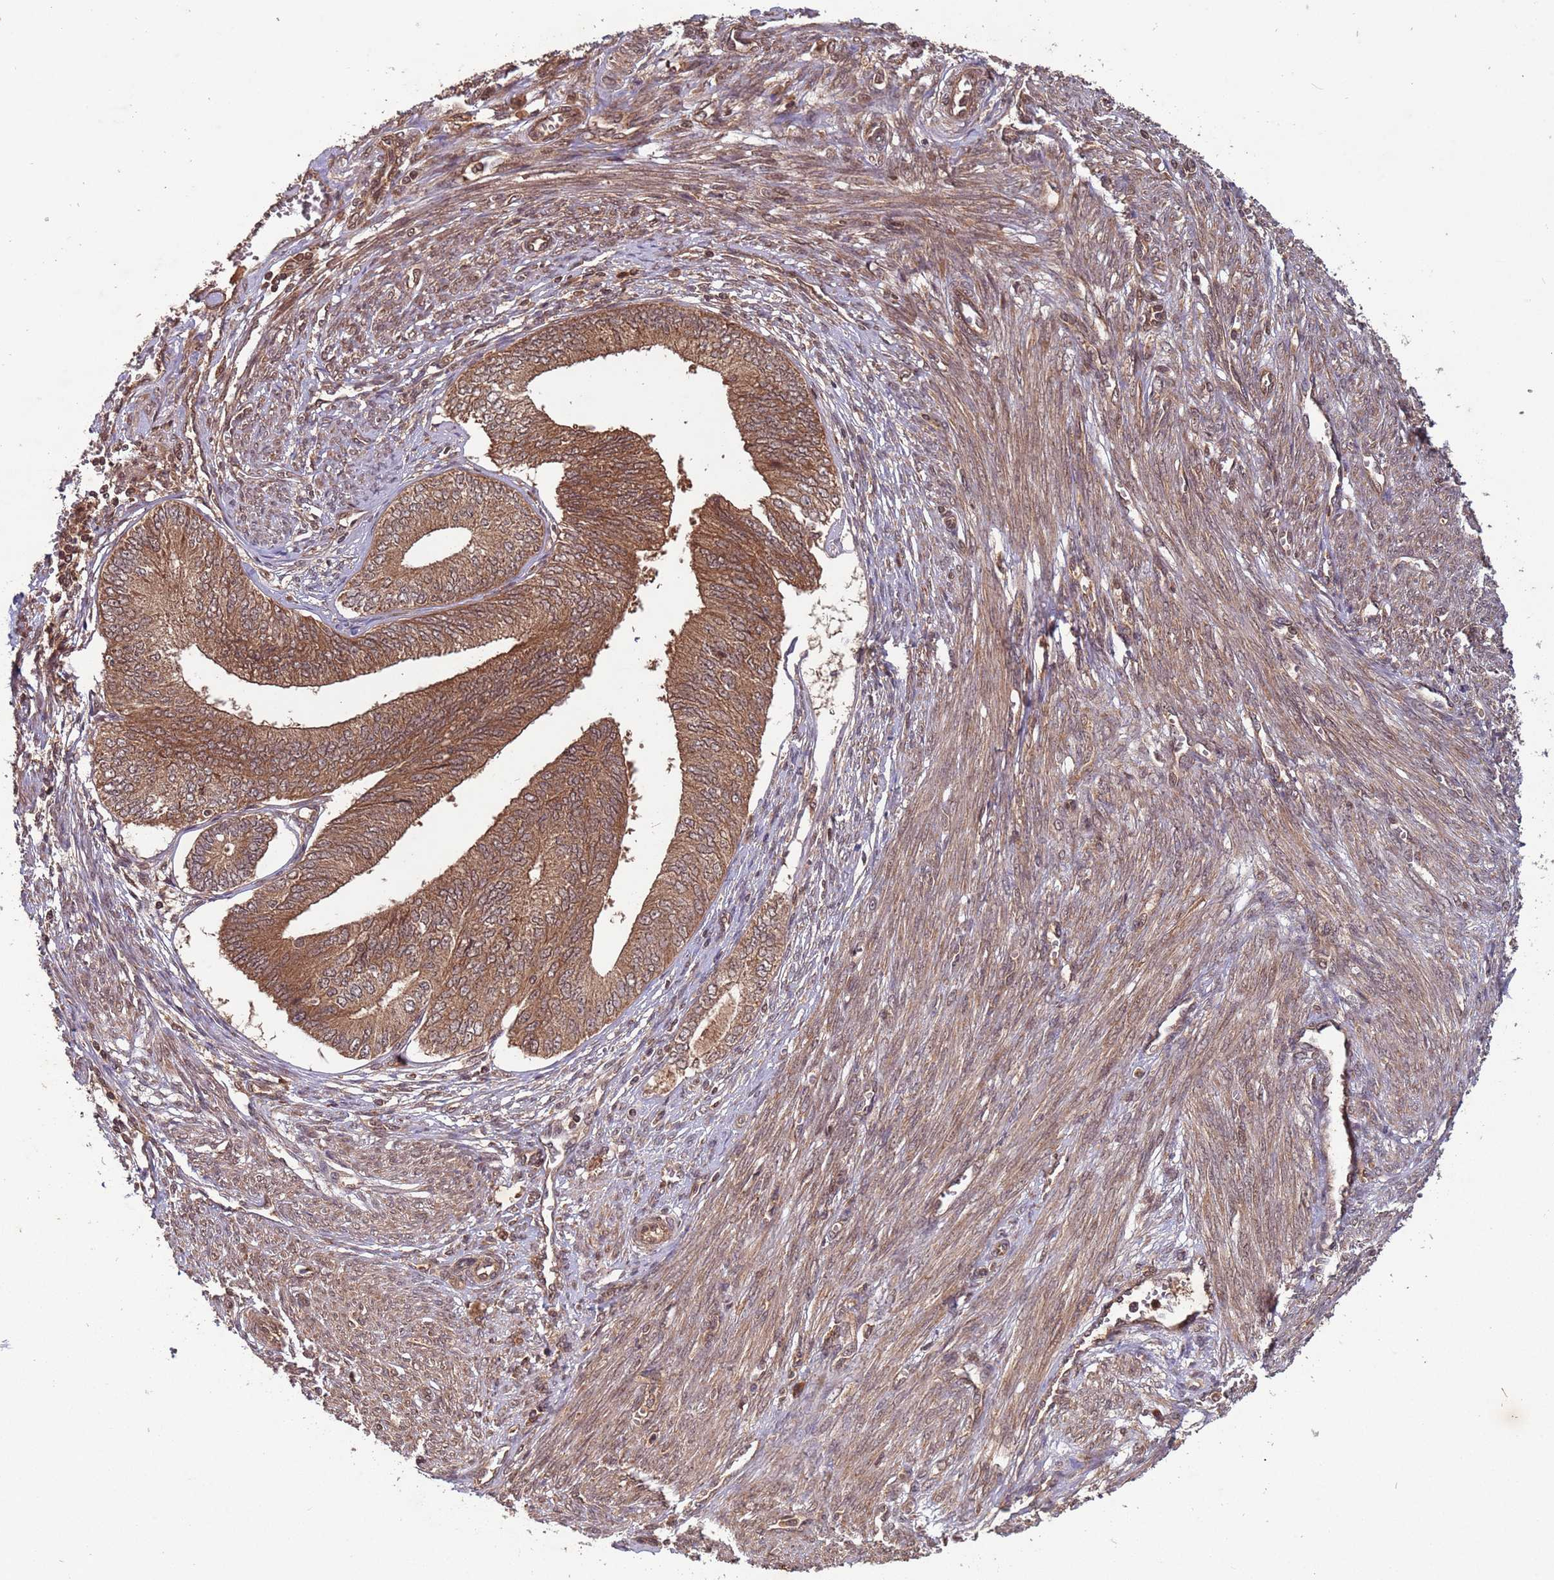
{"staining": {"intensity": "moderate", "quantity": ">75%", "location": "cytoplasmic/membranous"}, "tissue": "endometrial cancer", "cell_type": "Tumor cells", "image_type": "cancer", "snomed": [{"axis": "morphology", "description": "Adenocarcinoma, NOS"}, {"axis": "topography", "description": "Endometrium"}], "caption": "This histopathology image exhibits IHC staining of human adenocarcinoma (endometrial), with medium moderate cytoplasmic/membranous staining in approximately >75% of tumor cells.", "gene": "ERI1", "patient": {"sex": "female", "age": 68}}